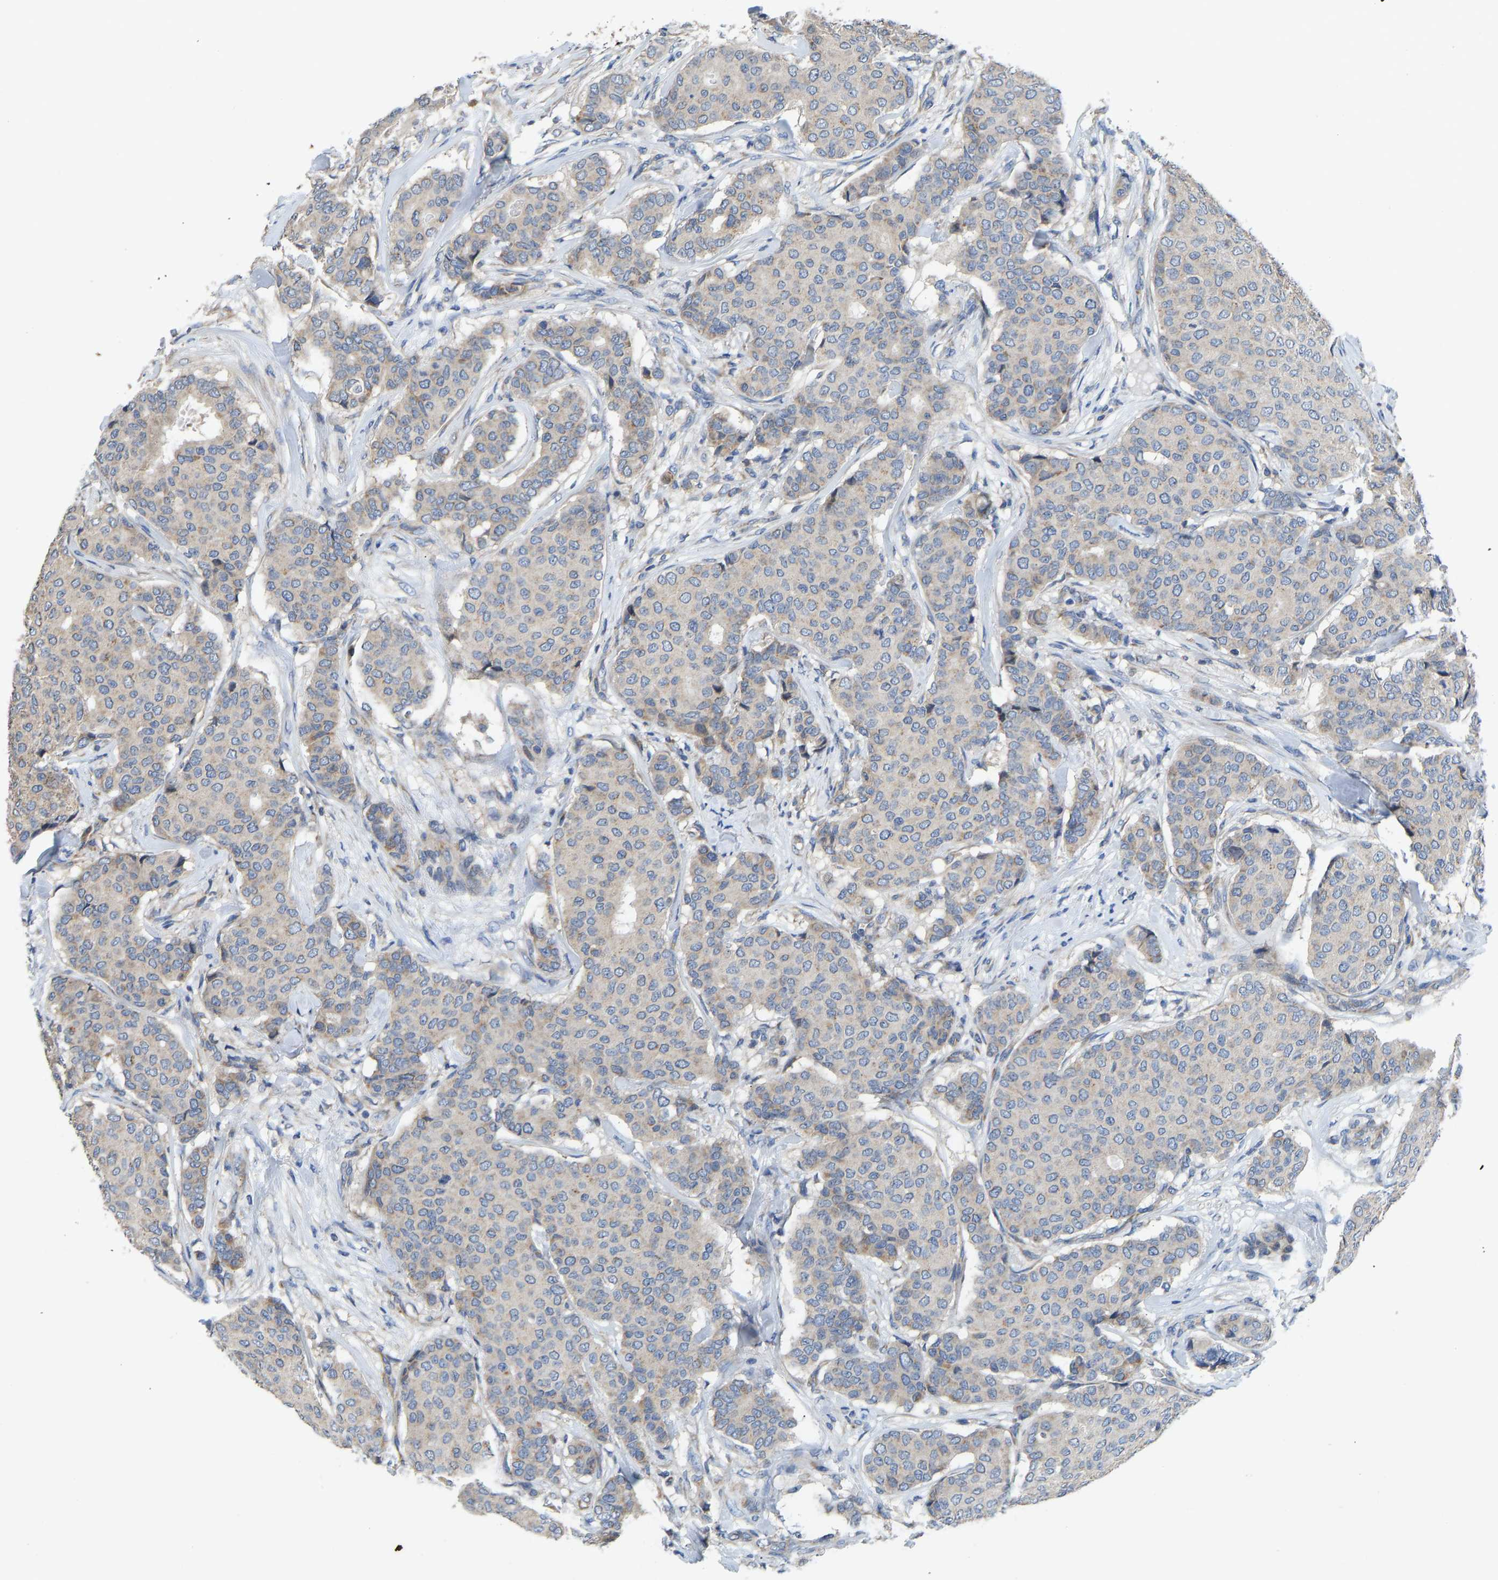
{"staining": {"intensity": "weak", "quantity": ">75%", "location": "cytoplasmic/membranous"}, "tissue": "breast cancer", "cell_type": "Tumor cells", "image_type": "cancer", "snomed": [{"axis": "morphology", "description": "Duct carcinoma"}, {"axis": "topography", "description": "Breast"}], "caption": "A high-resolution photomicrograph shows immunohistochemistry (IHC) staining of breast cancer, which displays weak cytoplasmic/membranous expression in approximately >75% of tumor cells.", "gene": "TMEM150A", "patient": {"sex": "female", "age": 75}}